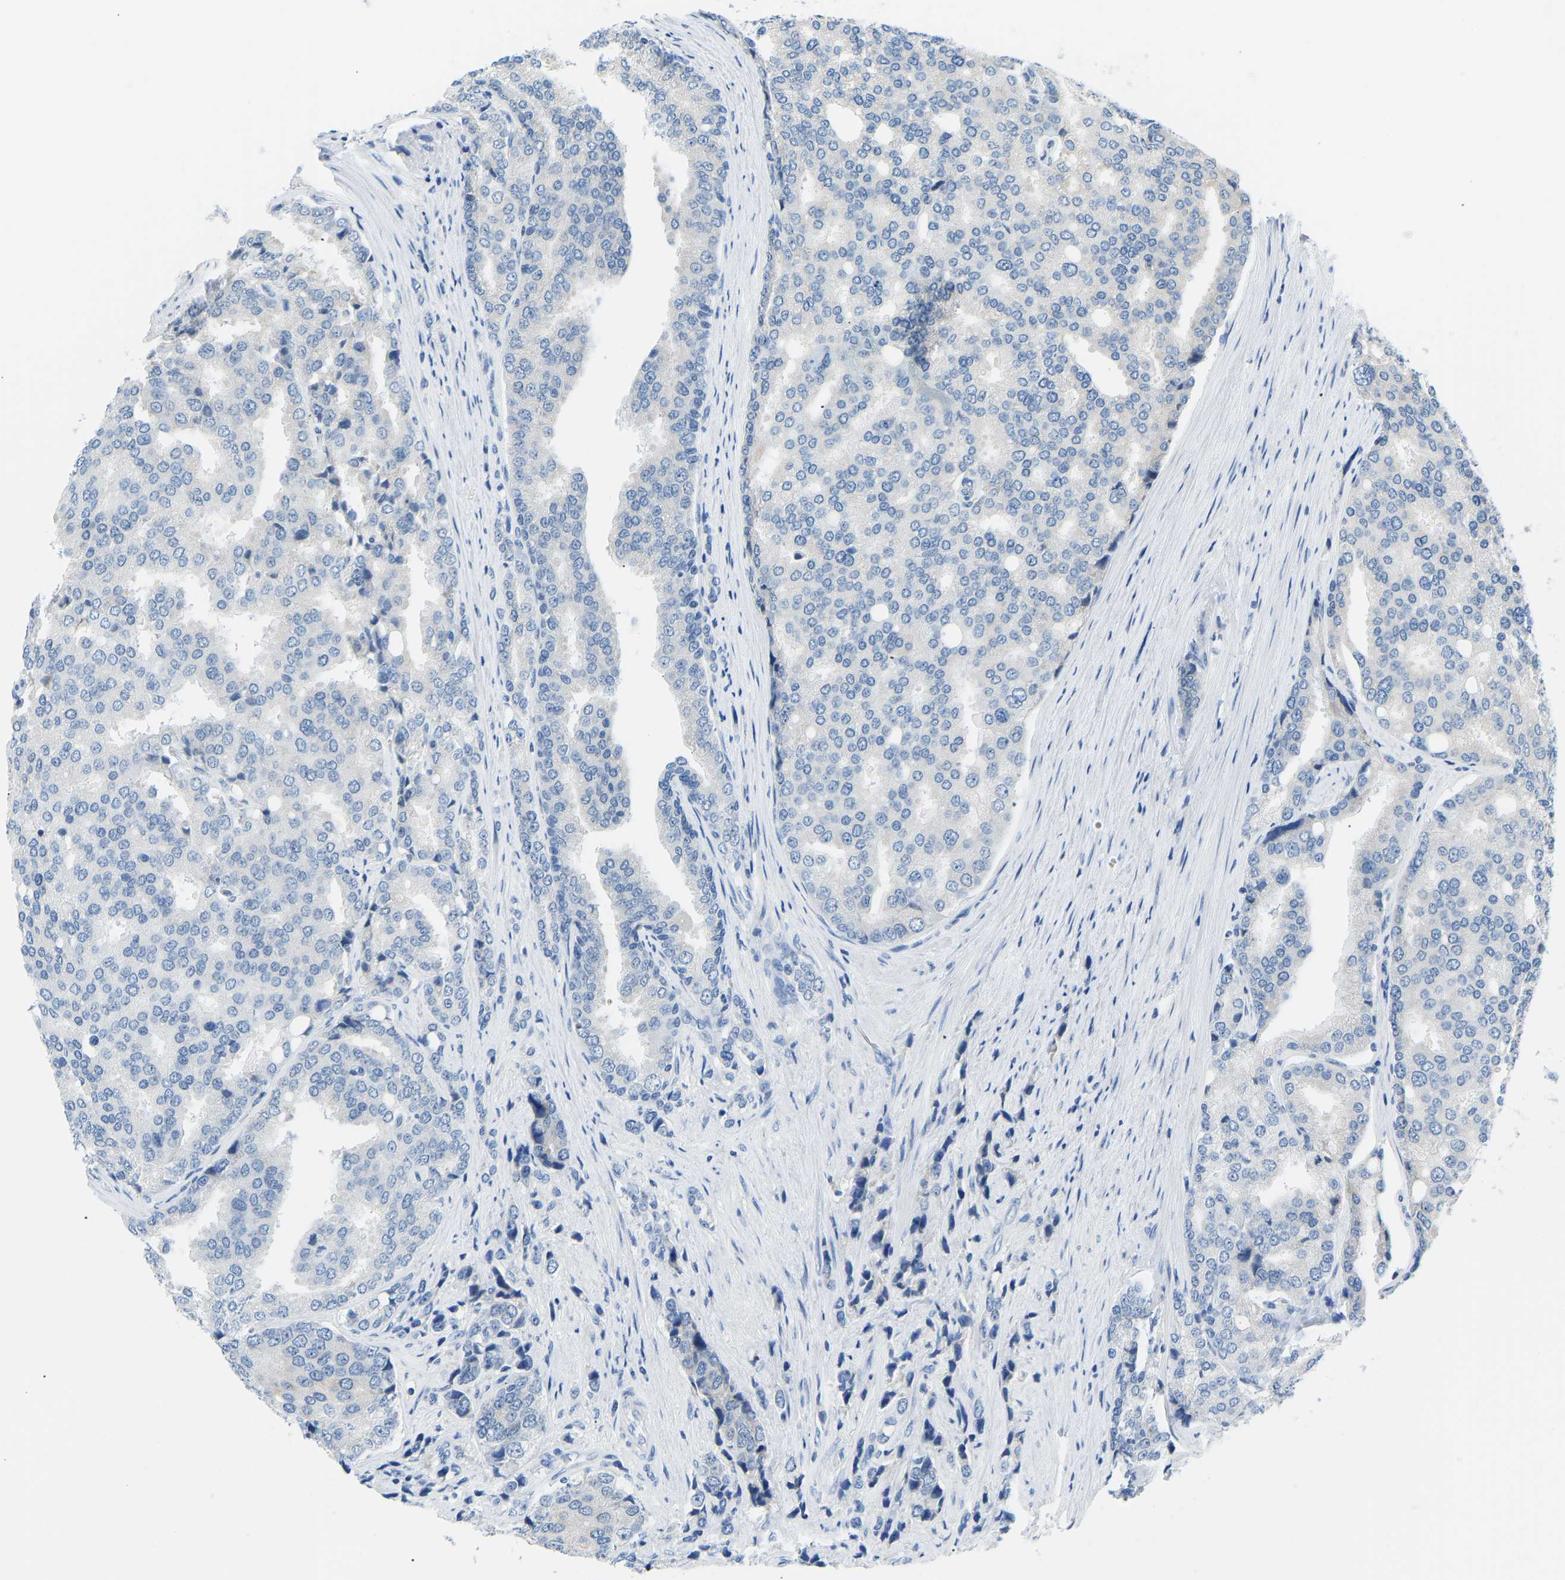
{"staining": {"intensity": "negative", "quantity": "none", "location": "none"}, "tissue": "prostate cancer", "cell_type": "Tumor cells", "image_type": "cancer", "snomed": [{"axis": "morphology", "description": "Adenocarcinoma, High grade"}, {"axis": "topography", "description": "Prostate"}], "caption": "Prostate cancer (adenocarcinoma (high-grade)) stained for a protein using immunohistochemistry shows no staining tumor cells.", "gene": "VRK1", "patient": {"sex": "male", "age": 50}}